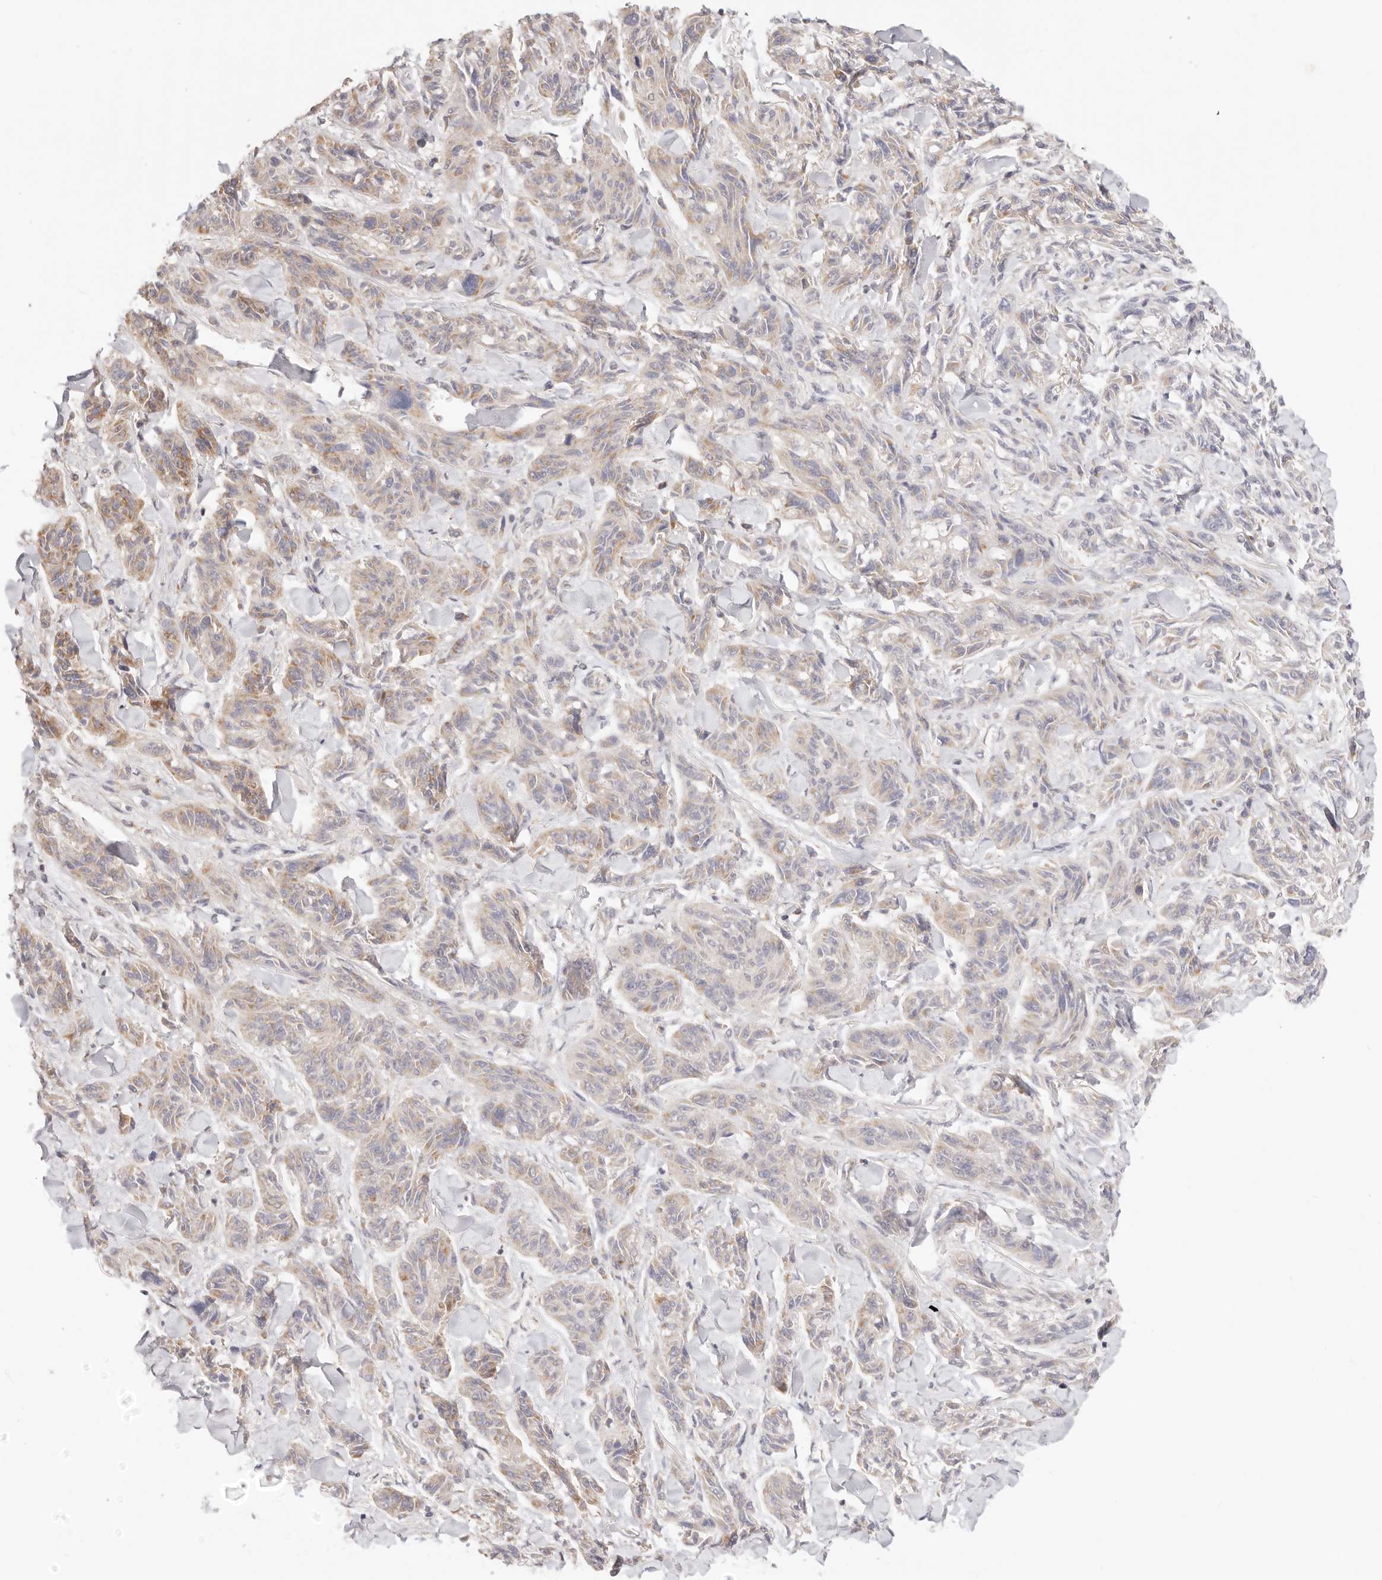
{"staining": {"intensity": "weak", "quantity": ">75%", "location": "cytoplasmic/membranous"}, "tissue": "melanoma", "cell_type": "Tumor cells", "image_type": "cancer", "snomed": [{"axis": "morphology", "description": "Malignant melanoma, NOS"}, {"axis": "topography", "description": "Skin"}], "caption": "Melanoma tissue exhibits weak cytoplasmic/membranous positivity in about >75% of tumor cells", "gene": "KCMF1", "patient": {"sex": "male", "age": 53}}